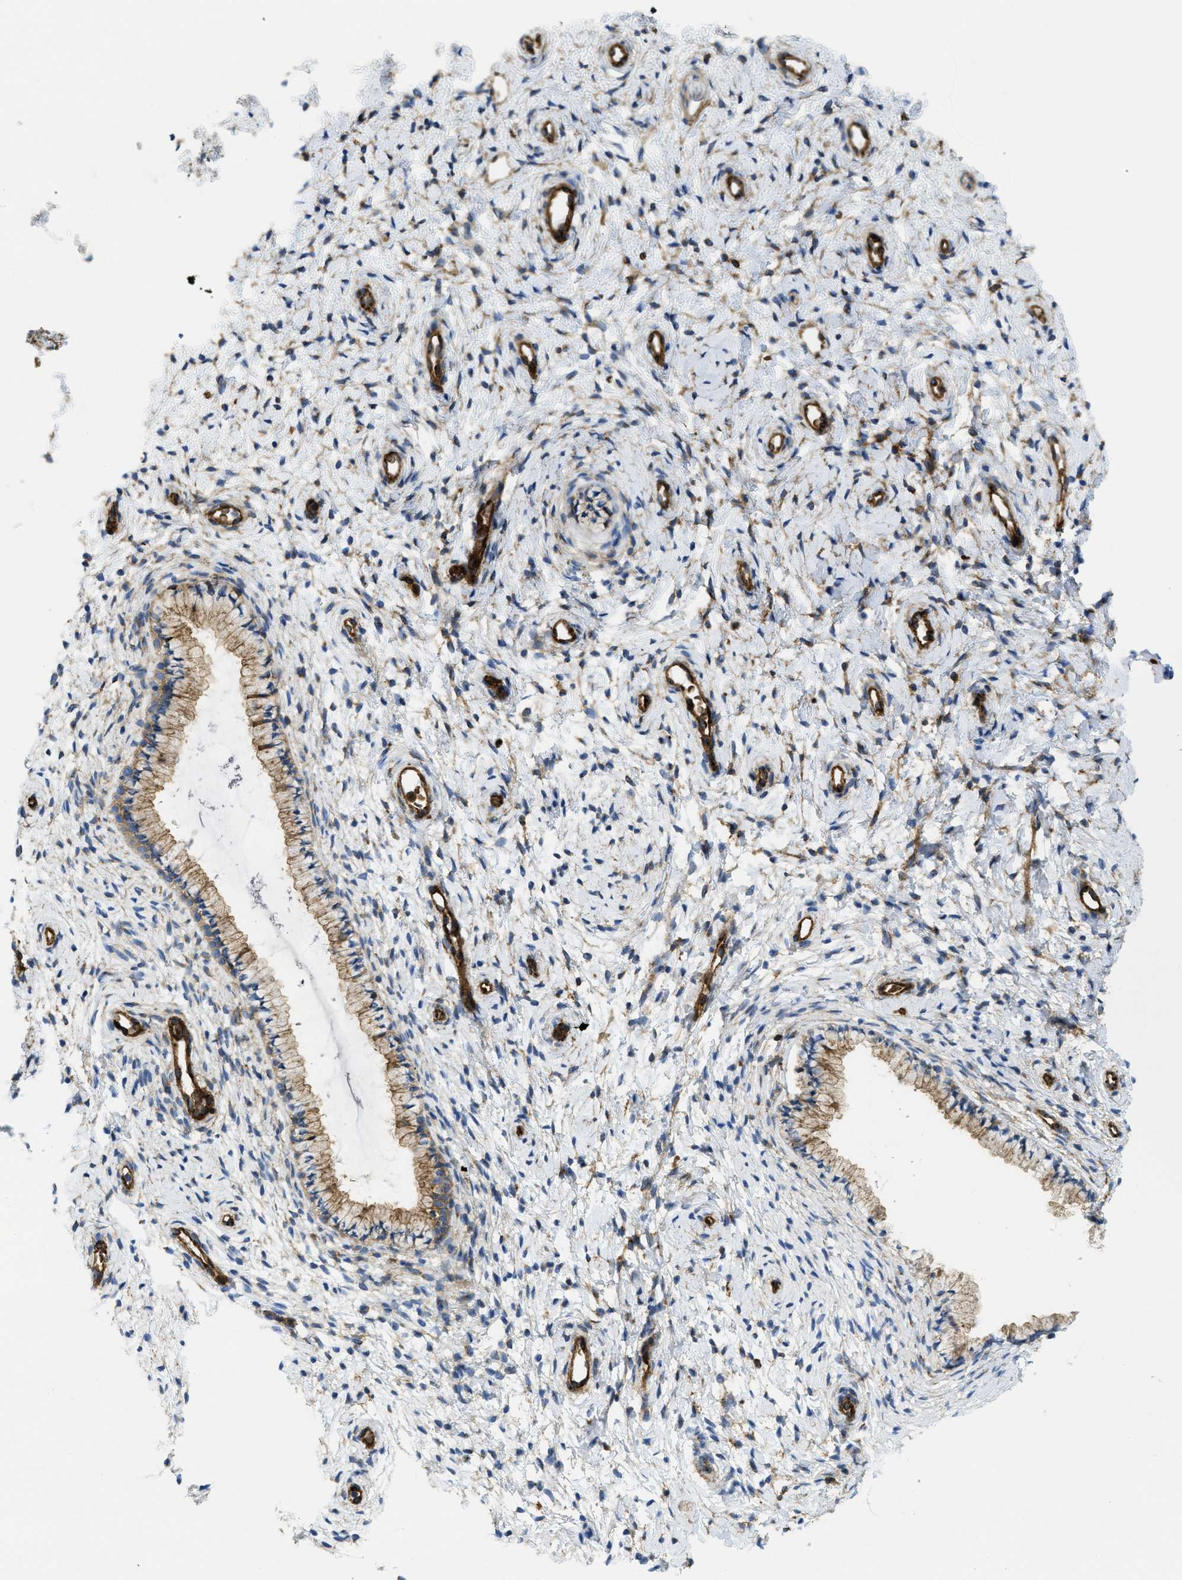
{"staining": {"intensity": "moderate", "quantity": "25%-75%", "location": "cytoplasmic/membranous"}, "tissue": "cervix", "cell_type": "Glandular cells", "image_type": "normal", "snomed": [{"axis": "morphology", "description": "Normal tissue, NOS"}, {"axis": "topography", "description": "Cervix"}], "caption": "DAB (3,3'-diaminobenzidine) immunohistochemical staining of unremarkable cervix displays moderate cytoplasmic/membranous protein expression in approximately 25%-75% of glandular cells.", "gene": "HIP1", "patient": {"sex": "female", "age": 72}}